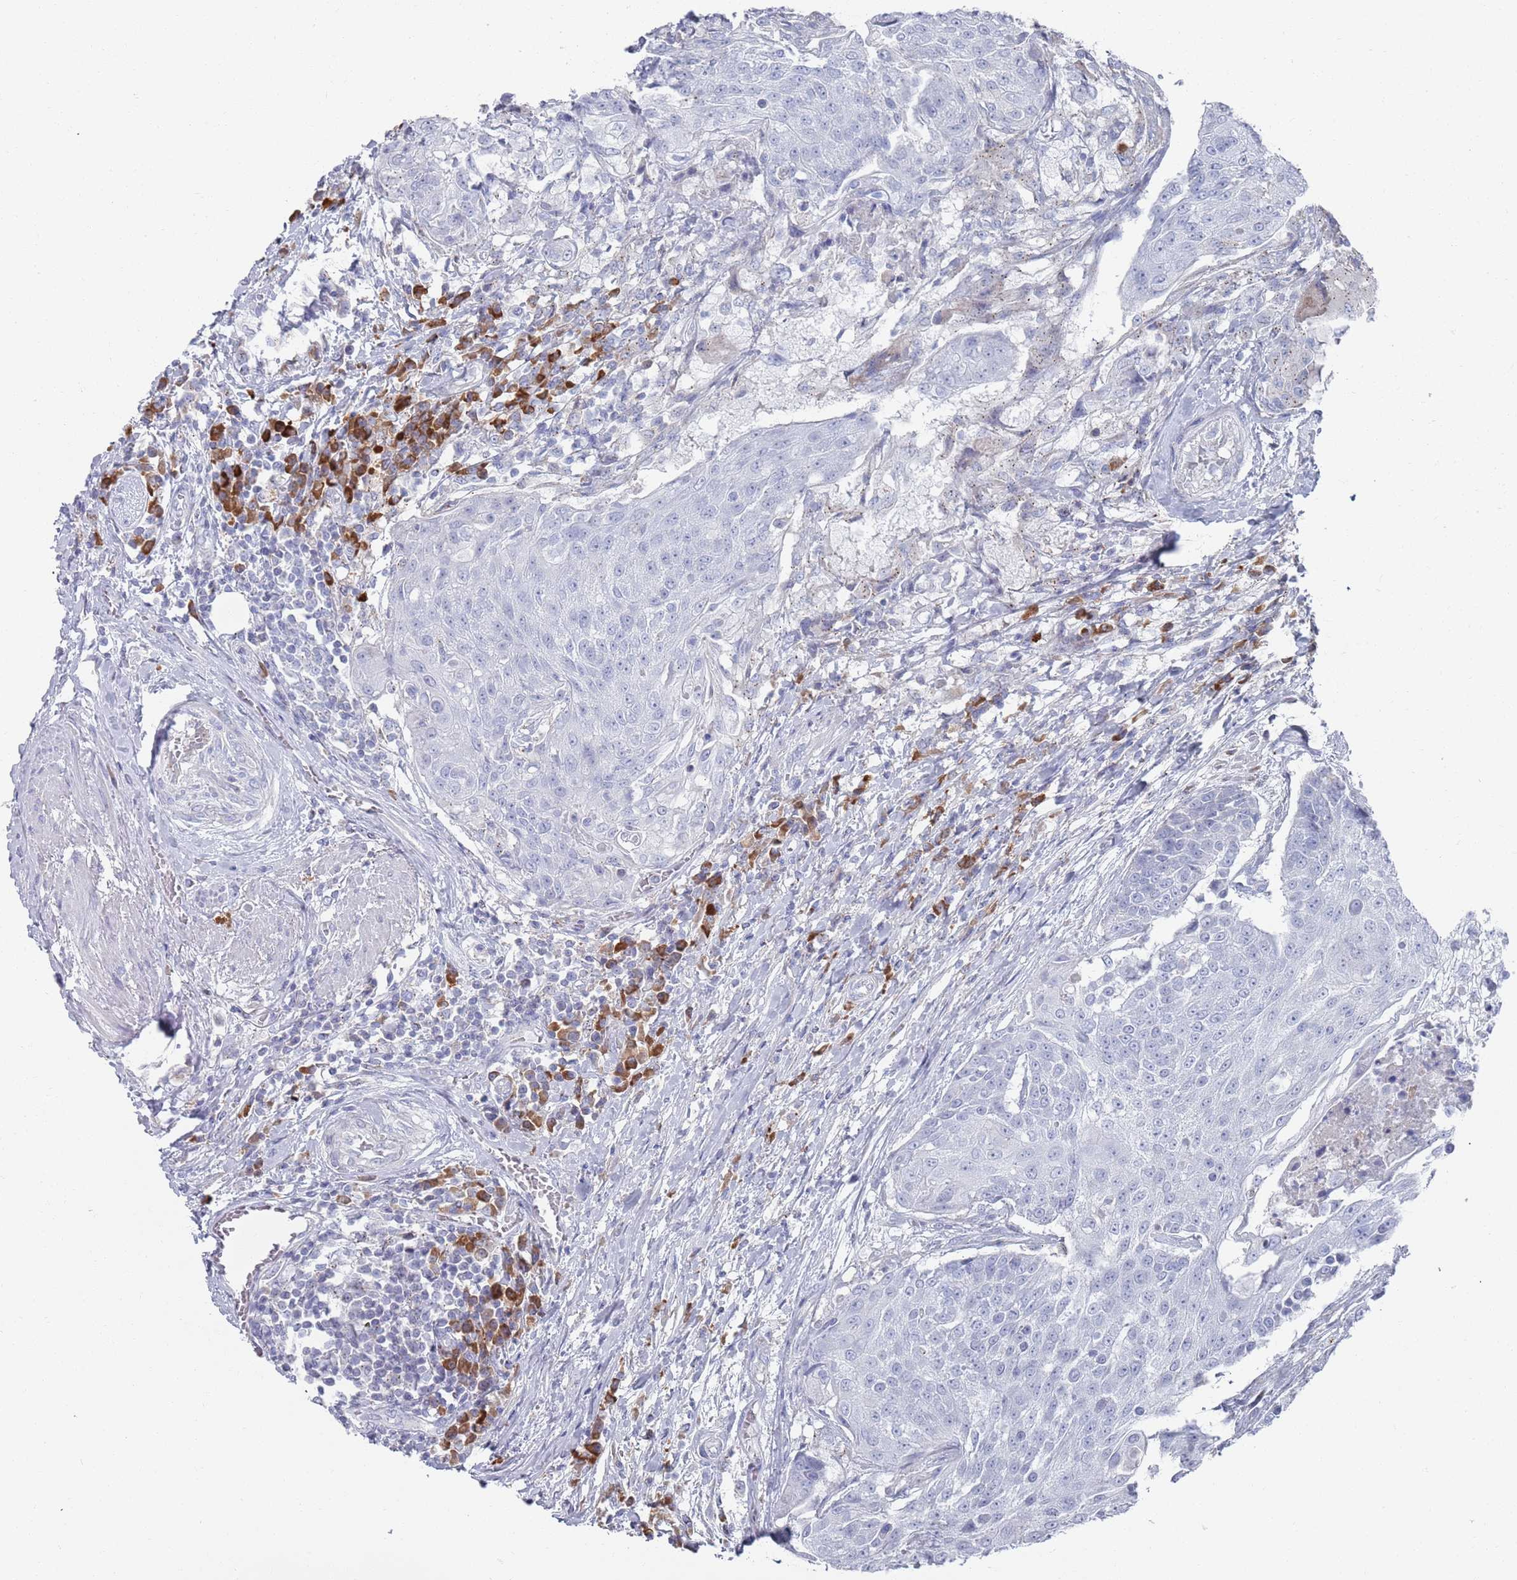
{"staining": {"intensity": "negative", "quantity": "none", "location": "none"}, "tissue": "urothelial cancer", "cell_type": "Tumor cells", "image_type": "cancer", "snomed": [{"axis": "morphology", "description": "Urothelial carcinoma, High grade"}, {"axis": "topography", "description": "Urinary bladder"}], "caption": "Urothelial carcinoma (high-grade) was stained to show a protein in brown. There is no significant positivity in tumor cells.", "gene": "MAT1A", "patient": {"sex": "female", "age": 63}}